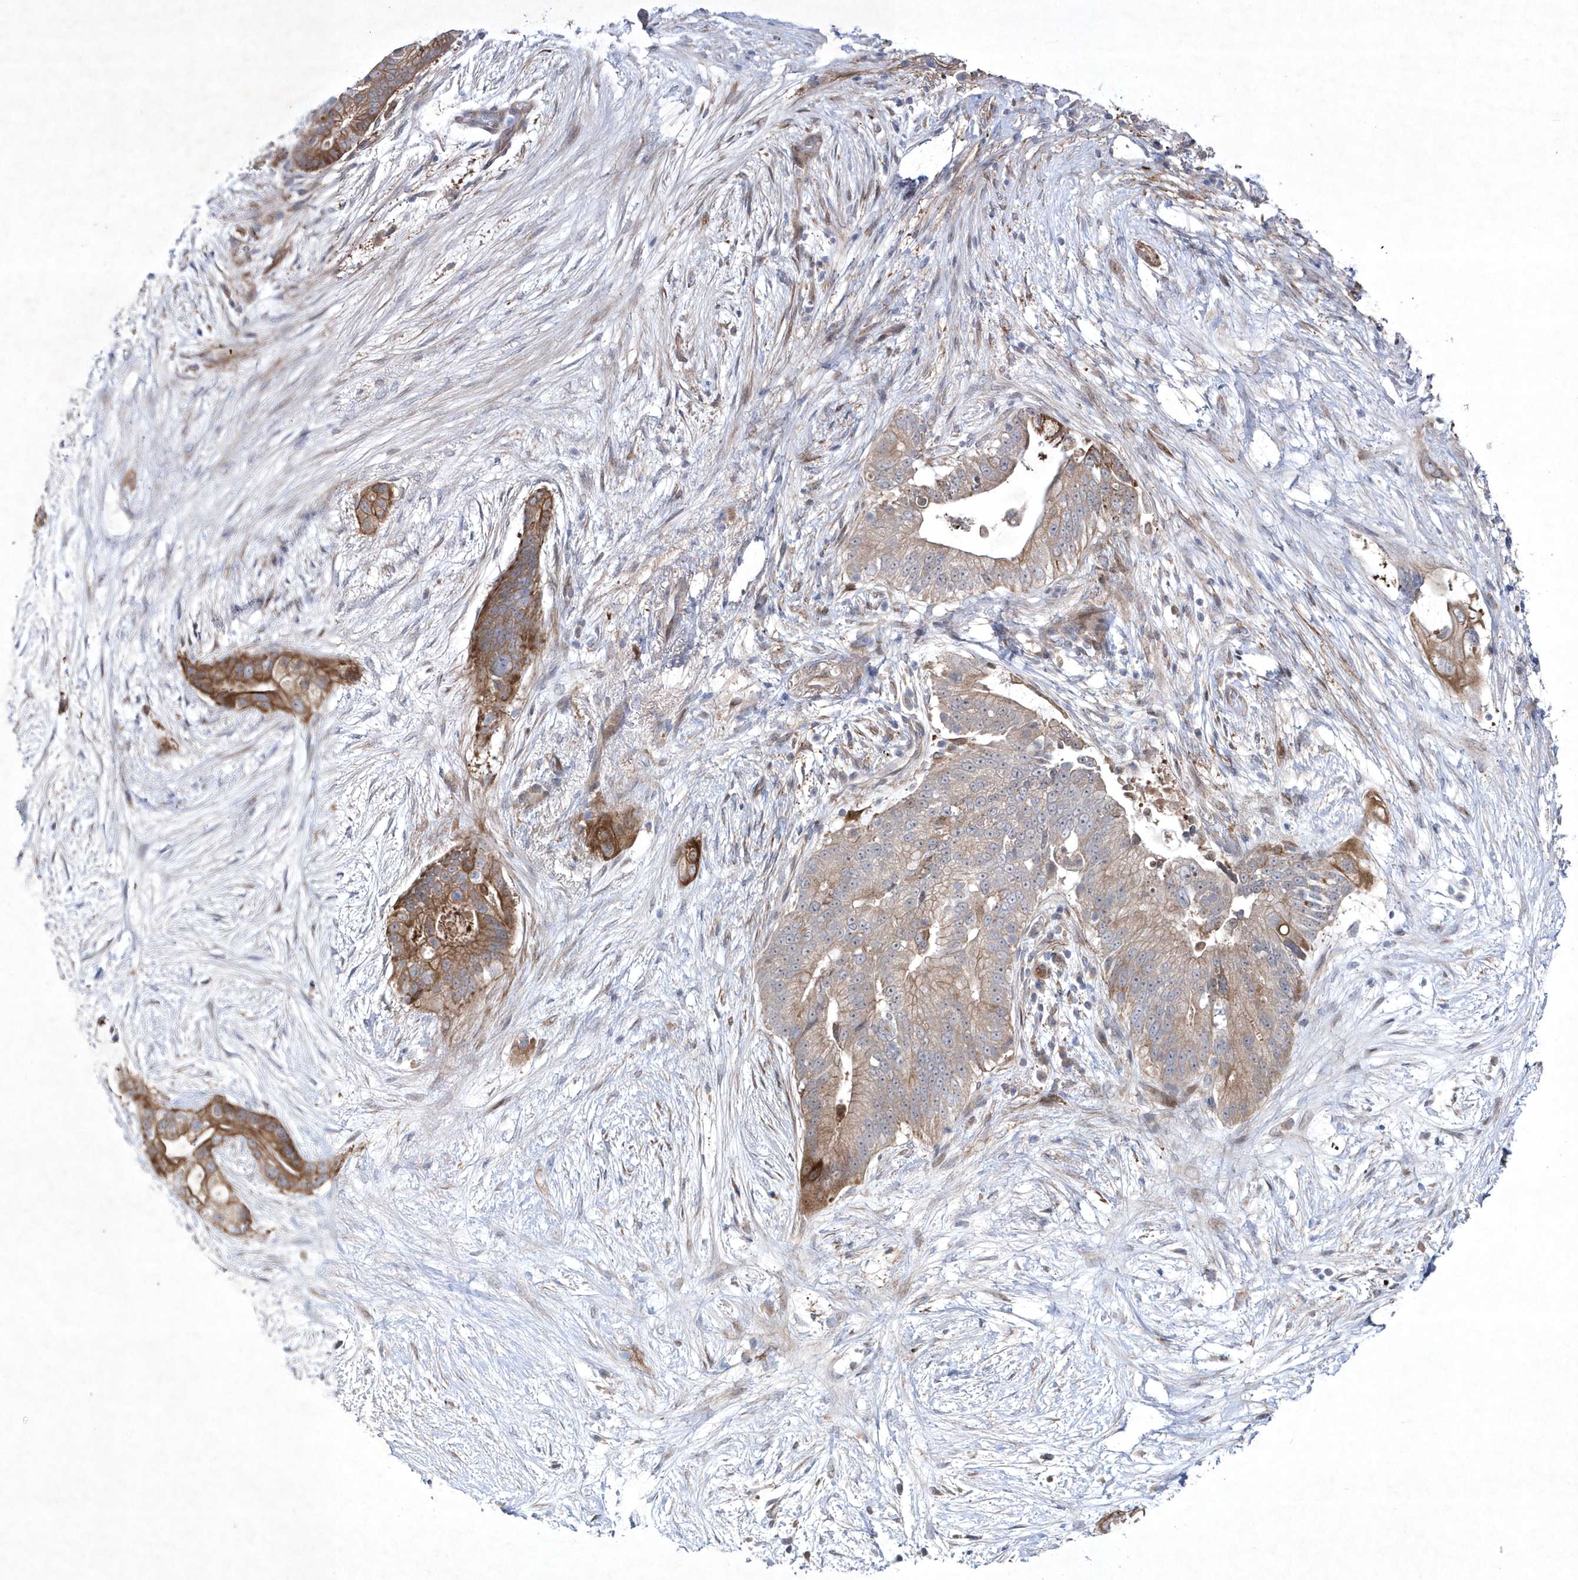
{"staining": {"intensity": "moderate", "quantity": "25%-75%", "location": "cytoplasmic/membranous"}, "tissue": "pancreatic cancer", "cell_type": "Tumor cells", "image_type": "cancer", "snomed": [{"axis": "morphology", "description": "Adenocarcinoma, NOS"}, {"axis": "topography", "description": "Pancreas"}], "caption": "Approximately 25%-75% of tumor cells in pancreatic cancer (adenocarcinoma) reveal moderate cytoplasmic/membranous protein staining as visualized by brown immunohistochemical staining.", "gene": "DSPP", "patient": {"sex": "male", "age": 53}}